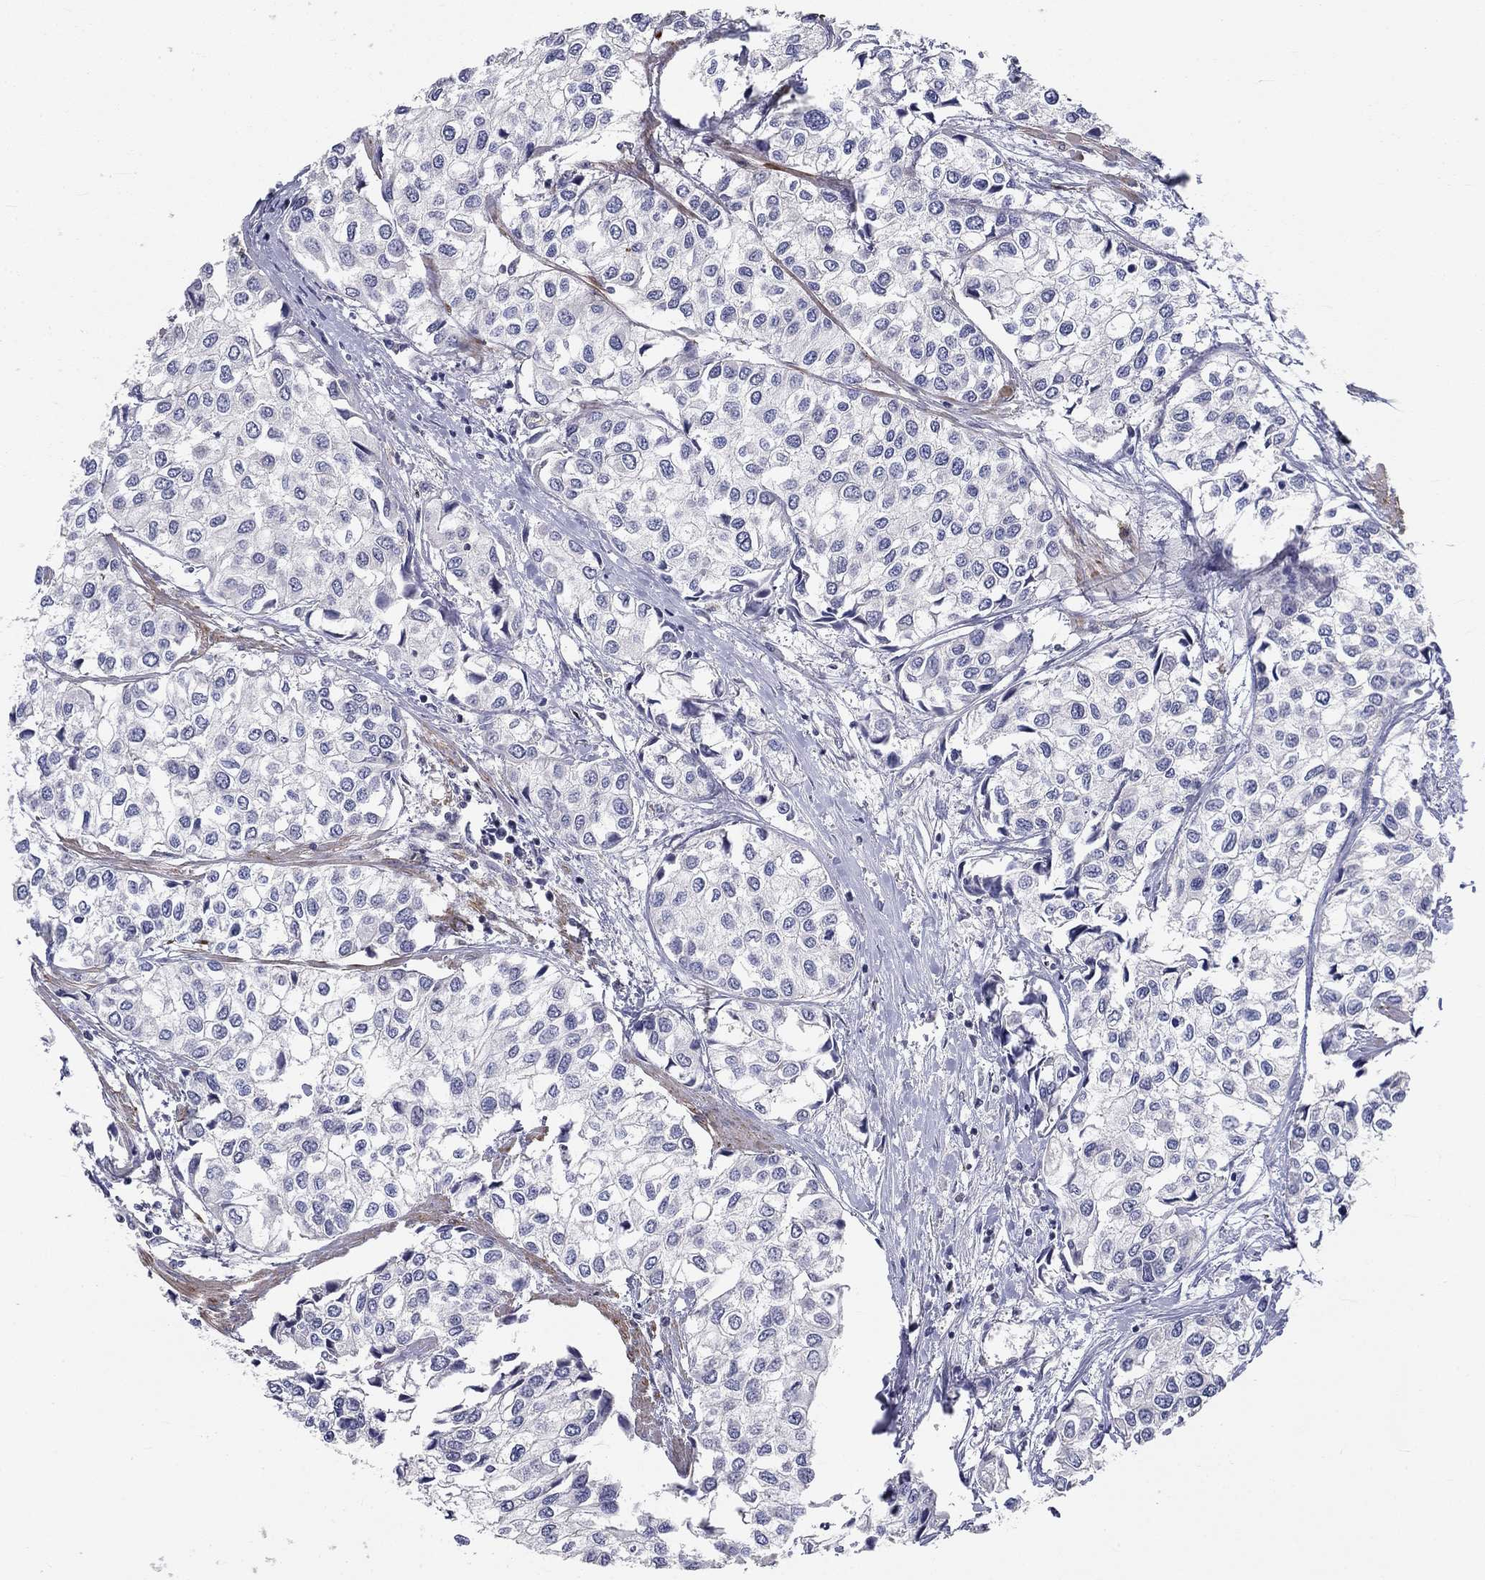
{"staining": {"intensity": "negative", "quantity": "none", "location": "none"}, "tissue": "urothelial cancer", "cell_type": "Tumor cells", "image_type": "cancer", "snomed": [{"axis": "morphology", "description": "Urothelial carcinoma, High grade"}, {"axis": "topography", "description": "Urinary bladder"}], "caption": "High-grade urothelial carcinoma was stained to show a protein in brown. There is no significant expression in tumor cells. Brightfield microscopy of IHC stained with DAB (3,3'-diaminobenzidine) (brown) and hematoxylin (blue), captured at high magnification.", "gene": "SYNC", "patient": {"sex": "male", "age": 73}}